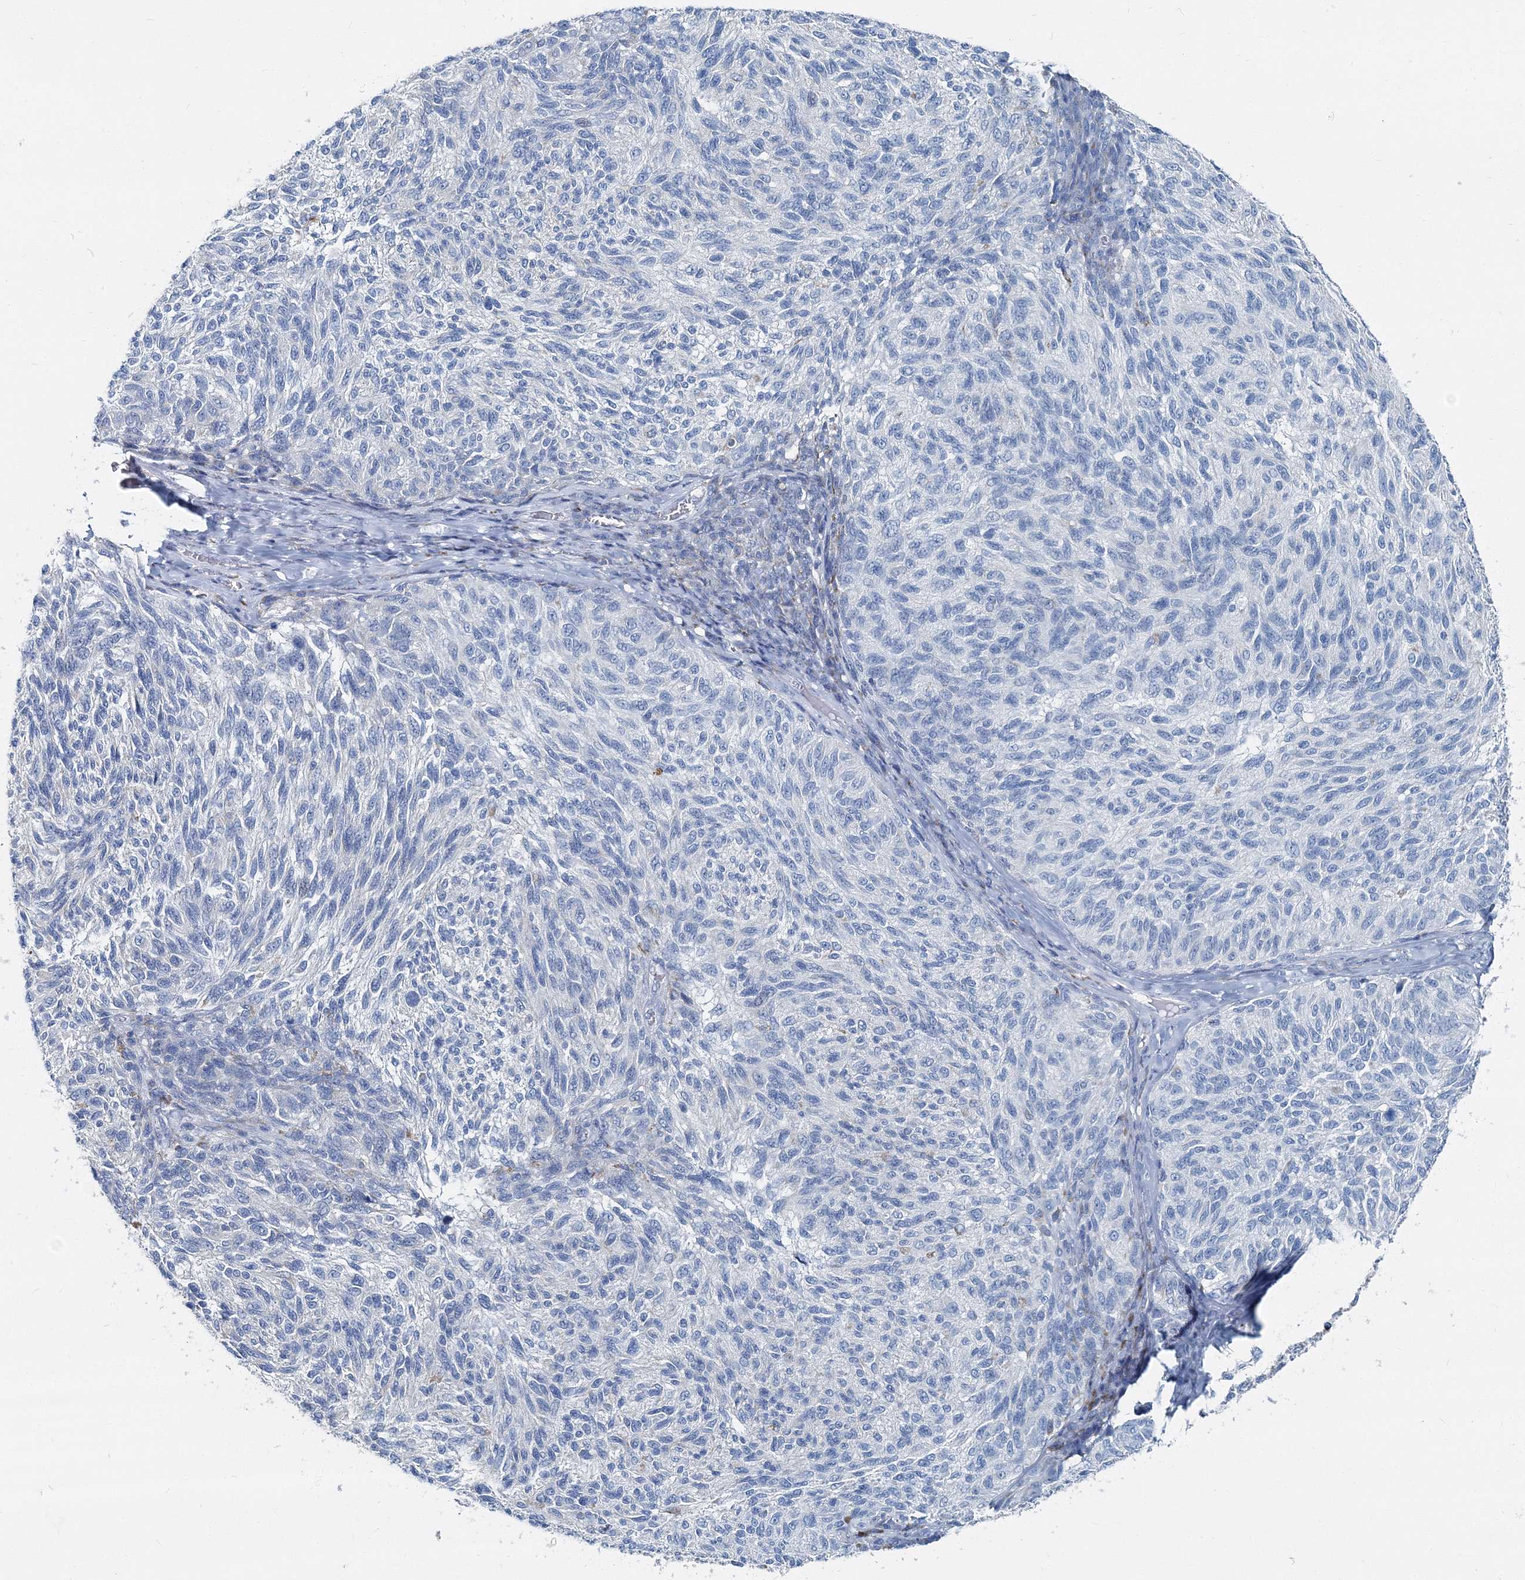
{"staining": {"intensity": "negative", "quantity": "none", "location": "none"}, "tissue": "melanoma", "cell_type": "Tumor cells", "image_type": "cancer", "snomed": [{"axis": "morphology", "description": "Malignant melanoma, NOS"}, {"axis": "topography", "description": "Skin"}], "caption": "This photomicrograph is of melanoma stained with immunohistochemistry to label a protein in brown with the nuclei are counter-stained blue. There is no expression in tumor cells. (Immunohistochemistry, brightfield microscopy, high magnification).", "gene": "GABARAPL2", "patient": {"sex": "female", "age": 73}}